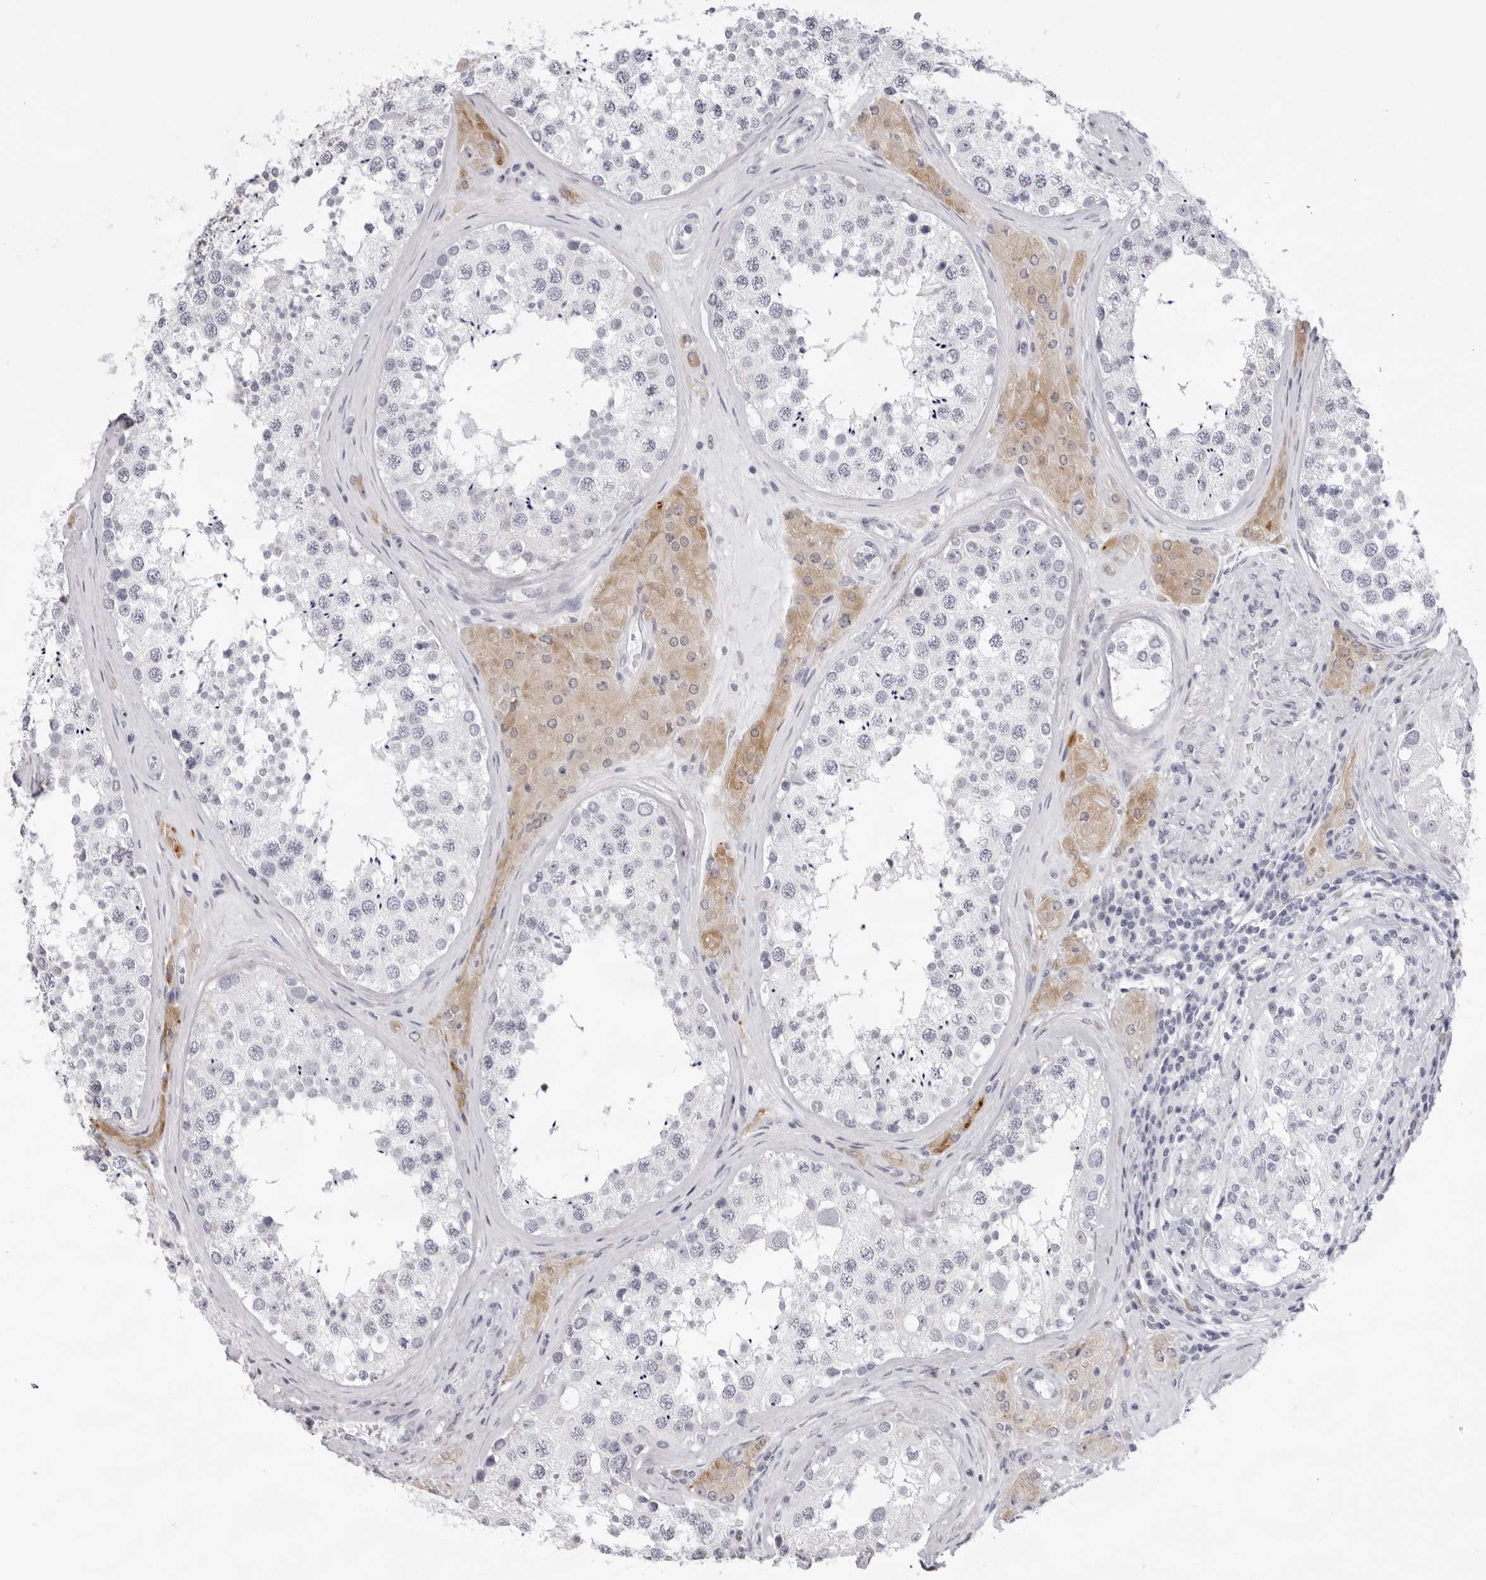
{"staining": {"intensity": "negative", "quantity": "none", "location": "none"}, "tissue": "testis", "cell_type": "Cells in seminiferous ducts", "image_type": "normal", "snomed": [{"axis": "morphology", "description": "Normal tissue, NOS"}, {"axis": "topography", "description": "Testis"}], "caption": "An IHC image of normal testis is shown. There is no staining in cells in seminiferous ducts of testis.", "gene": "SMIM2", "patient": {"sex": "male", "age": 46}}